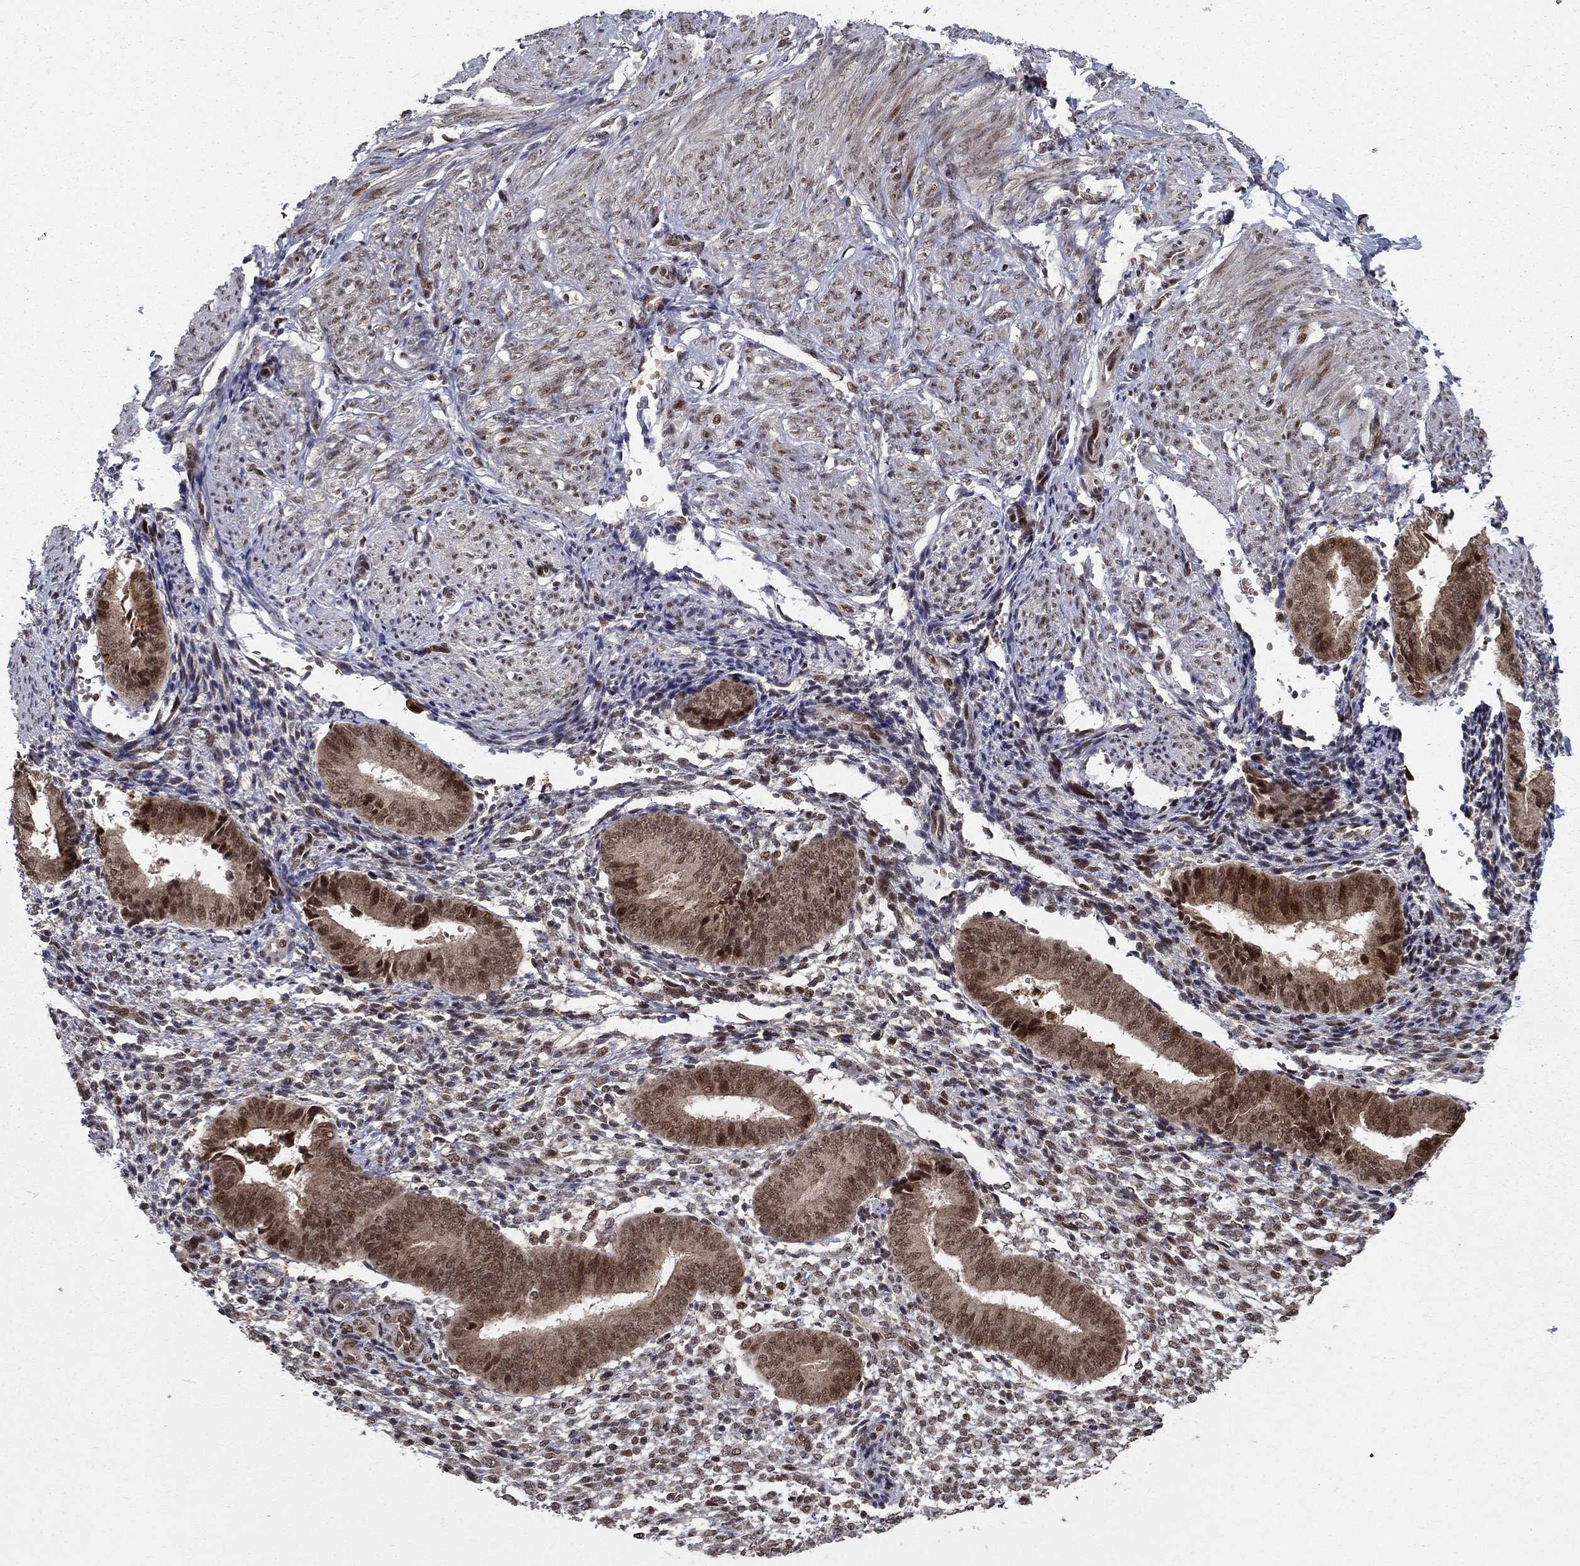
{"staining": {"intensity": "moderate", "quantity": "<25%", "location": "nuclear"}, "tissue": "endometrium", "cell_type": "Cells in endometrial stroma", "image_type": "normal", "snomed": [{"axis": "morphology", "description": "Normal tissue, NOS"}, {"axis": "topography", "description": "Endometrium"}], "caption": "Immunohistochemical staining of benign human endometrium demonstrates low levels of moderate nuclear positivity in about <25% of cells in endometrial stroma. (IHC, brightfield microscopy, high magnification).", "gene": "CDCA7L", "patient": {"sex": "female", "age": 47}}